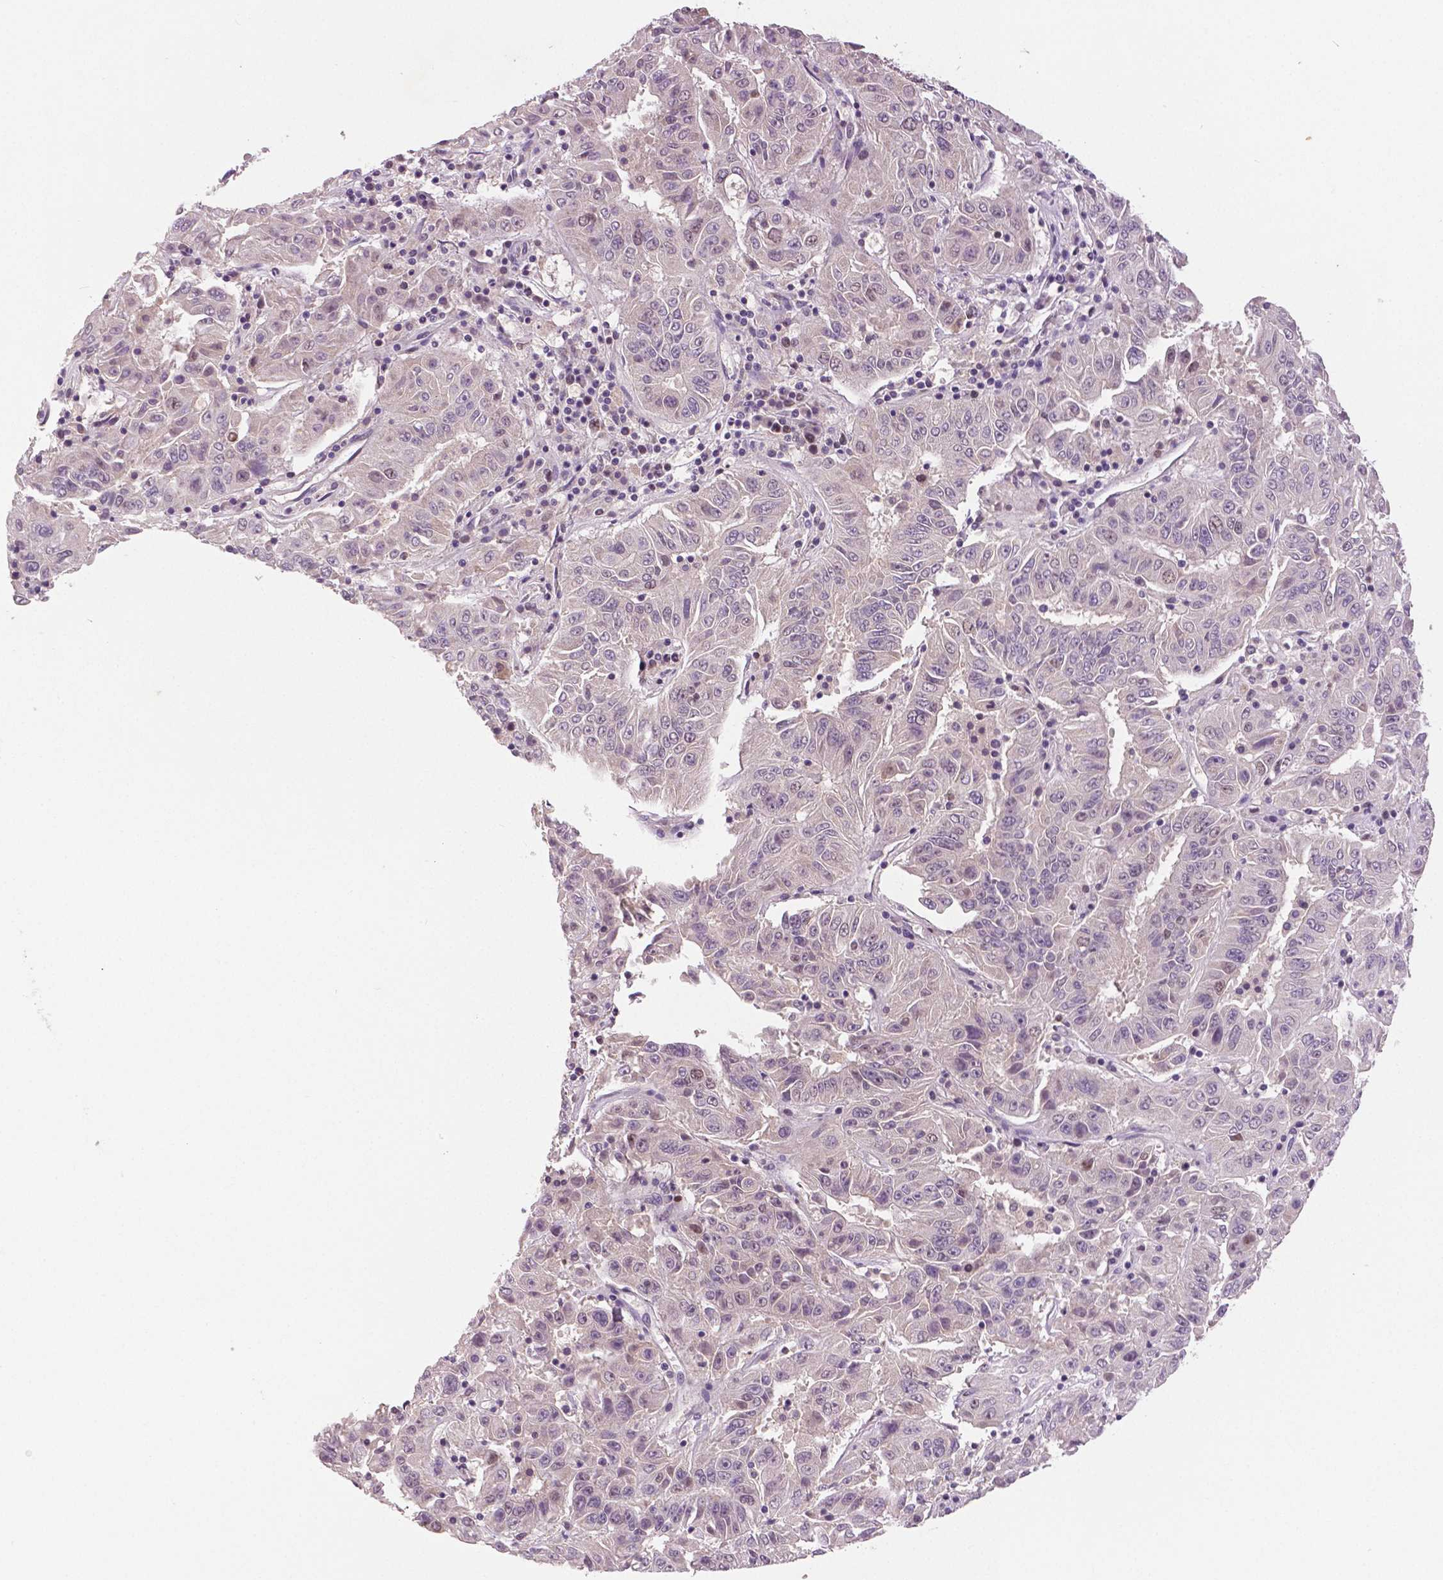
{"staining": {"intensity": "weak", "quantity": "<25%", "location": "nuclear"}, "tissue": "pancreatic cancer", "cell_type": "Tumor cells", "image_type": "cancer", "snomed": [{"axis": "morphology", "description": "Adenocarcinoma, NOS"}, {"axis": "topography", "description": "Pancreas"}], "caption": "Tumor cells are negative for brown protein staining in adenocarcinoma (pancreatic).", "gene": "MKI67", "patient": {"sex": "male", "age": 63}}